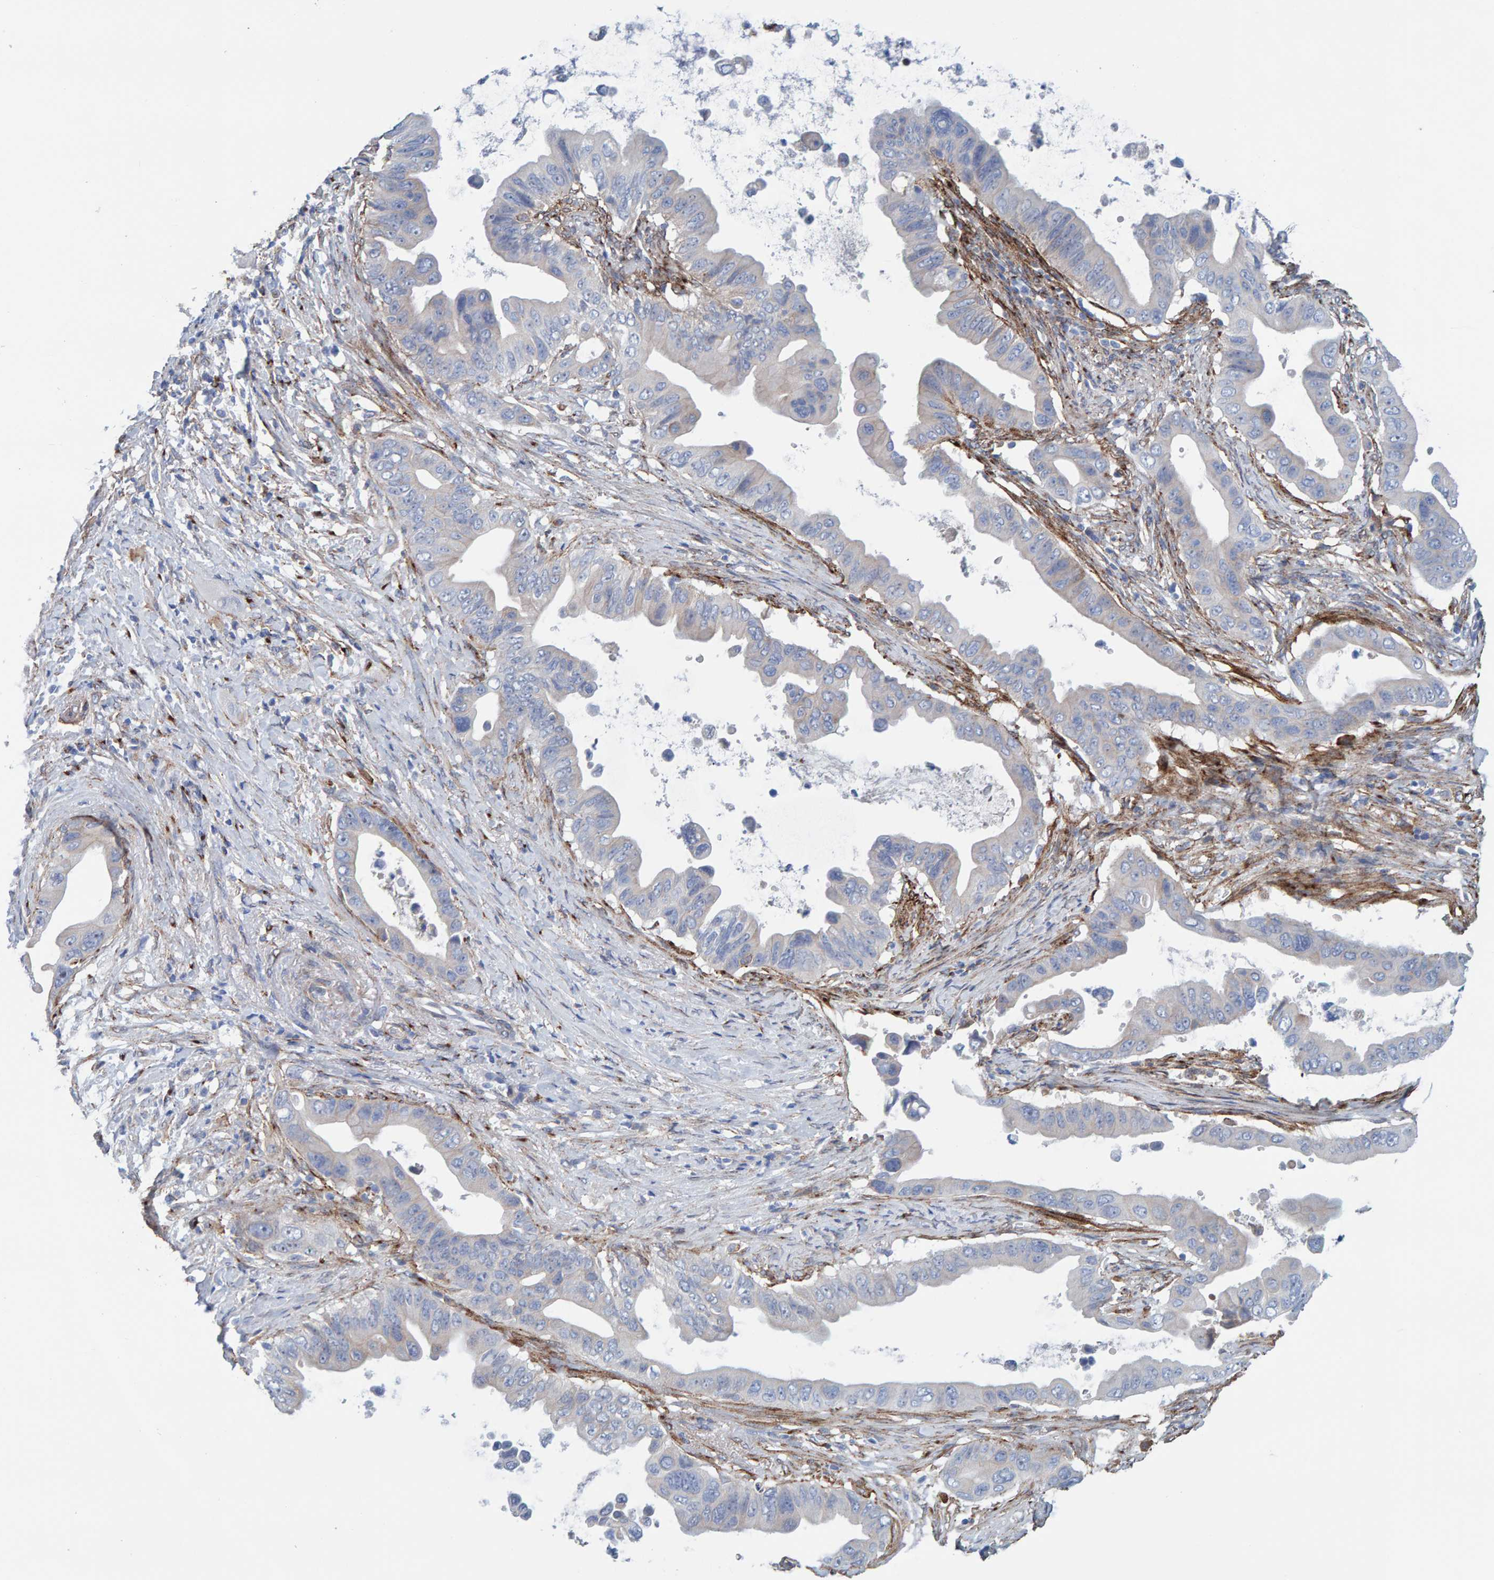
{"staining": {"intensity": "negative", "quantity": "none", "location": "none"}, "tissue": "pancreatic cancer", "cell_type": "Tumor cells", "image_type": "cancer", "snomed": [{"axis": "morphology", "description": "Adenocarcinoma, NOS"}, {"axis": "topography", "description": "Pancreas"}], "caption": "DAB (3,3'-diaminobenzidine) immunohistochemical staining of pancreatic adenocarcinoma reveals no significant staining in tumor cells.", "gene": "LRP1", "patient": {"sex": "female", "age": 72}}